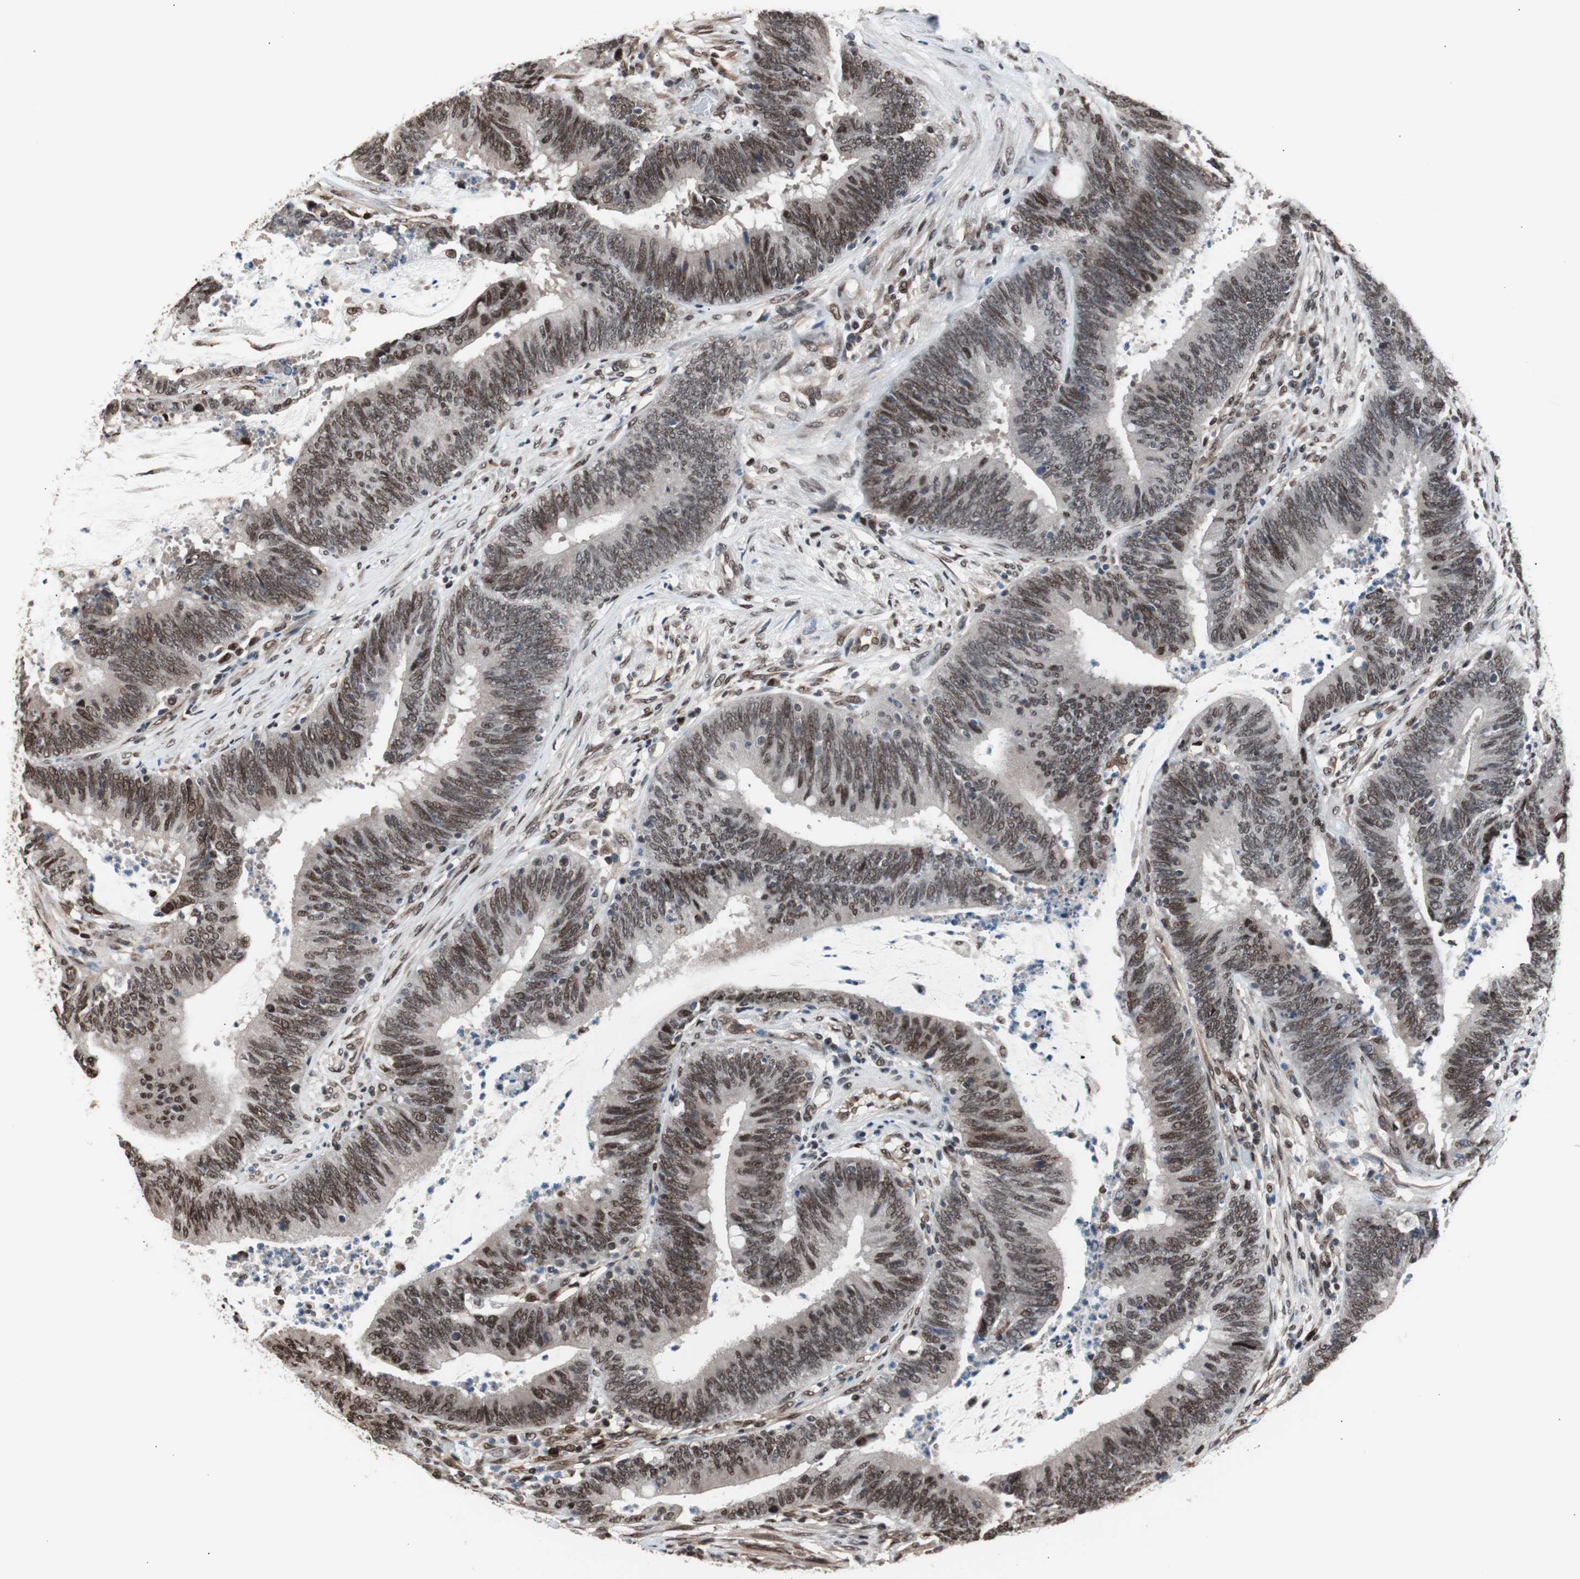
{"staining": {"intensity": "moderate", "quantity": ">75%", "location": "nuclear"}, "tissue": "colorectal cancer", "cell_type": "Tumor cells", "image_type": "cancer", "snomed": [{"axis": "morphology", "description": "Adenocarcinoma, NOS"}, {"axis": "topography", "description": "Rectum"}], "caption": "Protein expression by immunohistochemistry shows moderate nuclear positivity in approximately >75% of tumor cells in colorectal adenocarcinoma. (brown staining indicates protein expression, while blue staining denotes nuclei).", "gene": "POGZ", "patient": {"sex": "female", "age": 66}}